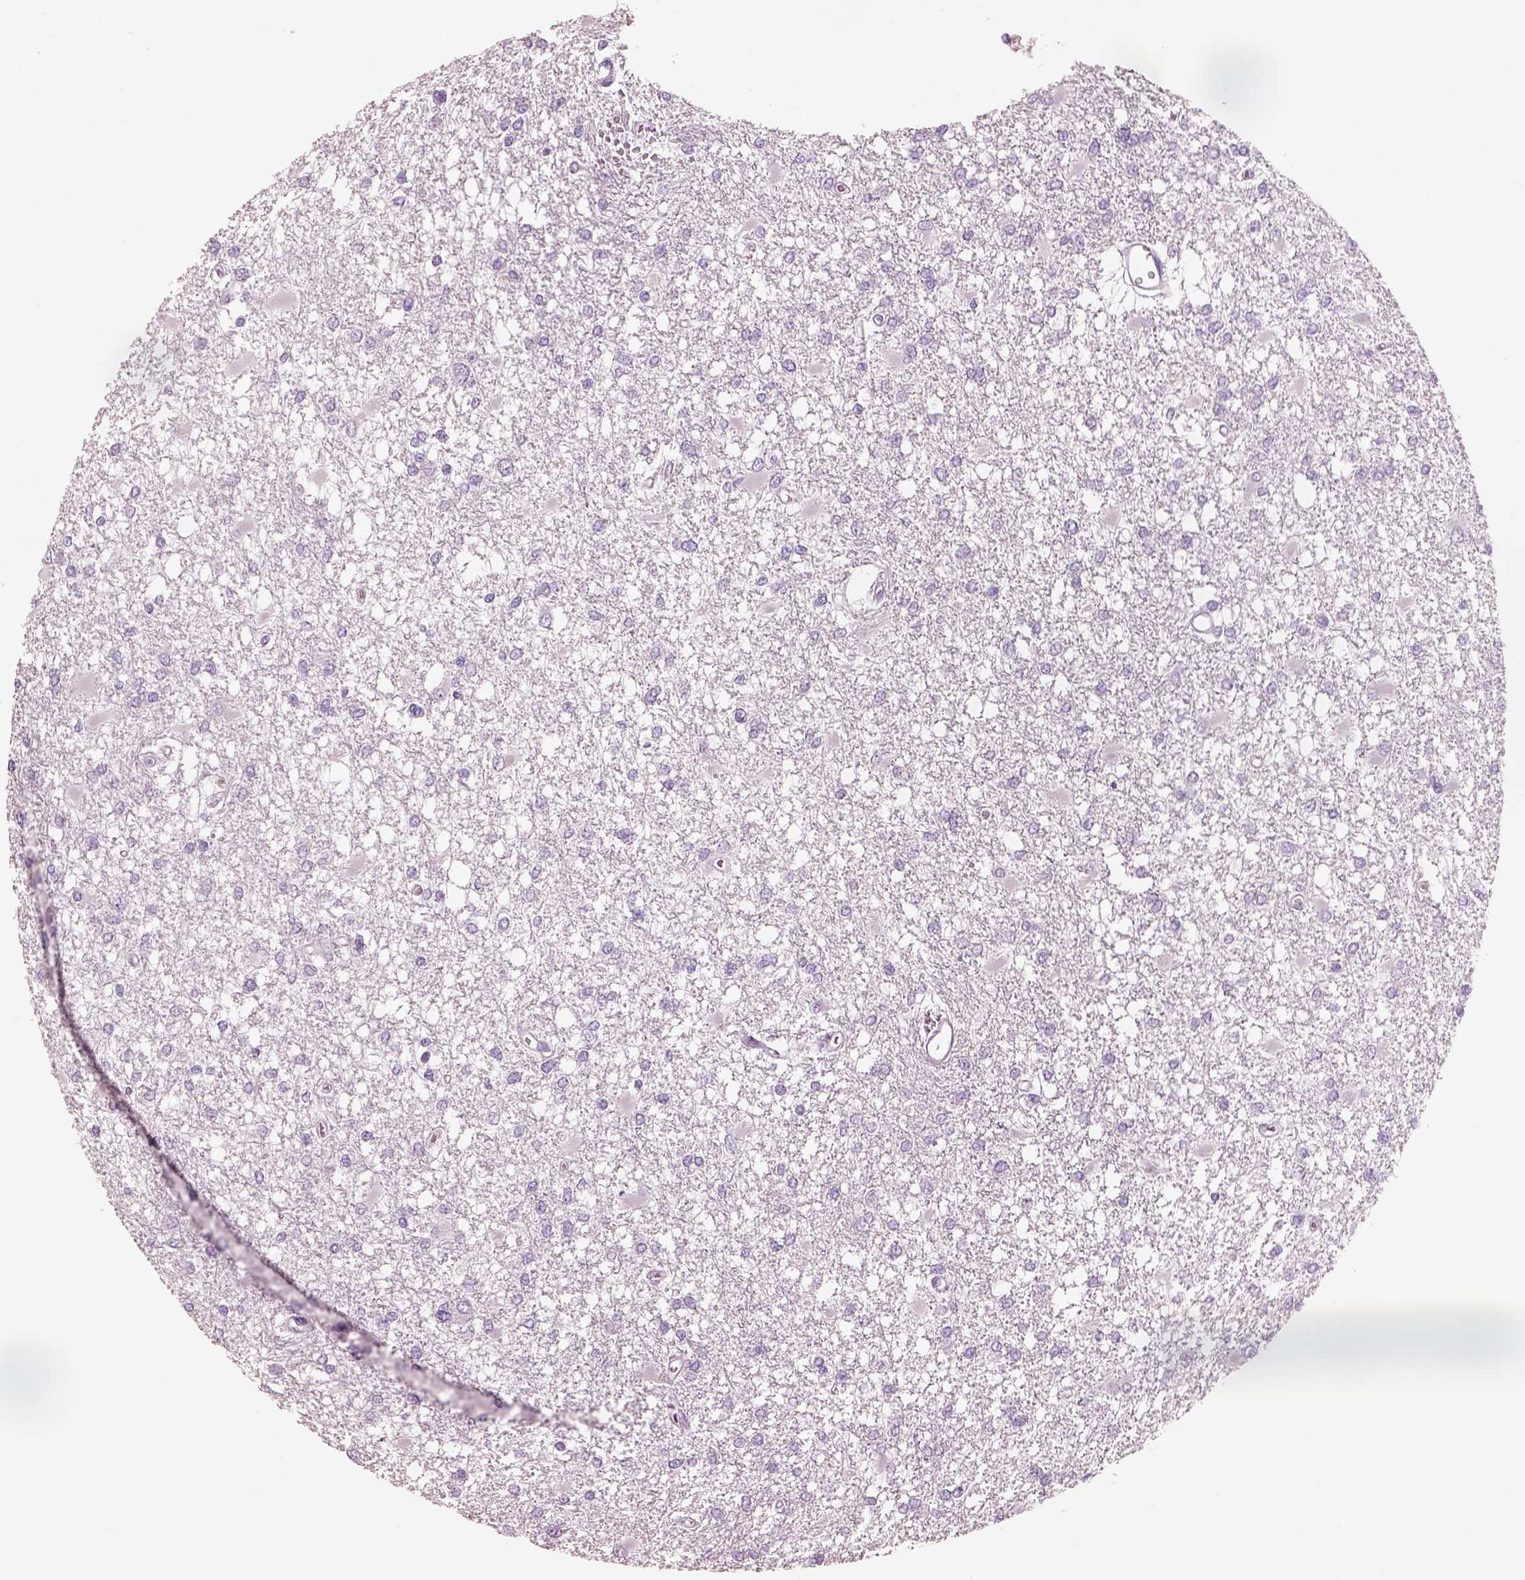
{"staining": {"intensity": "negative", "quantity": "none", "location": "none"}, "tissue": "glioma", "cell_type": "Tumor cells", "image_type": "cancer", "snomed": [{"axis": "morphology", "description": "Glioma, malignant, High grade"}, {"axis": "topography", "description": "Cerebral cortex"}], "caption": "Immunohistochemical staining of malignant glioma (high-grade) shows no significant staining in tumor cells. (Brightfield microscopy of DAB (3,3'-diaminobenzidine) immunohistochemistry at high magnification).", "gene": "PNOC", "patient": {"sex": "male", "age": 79}}